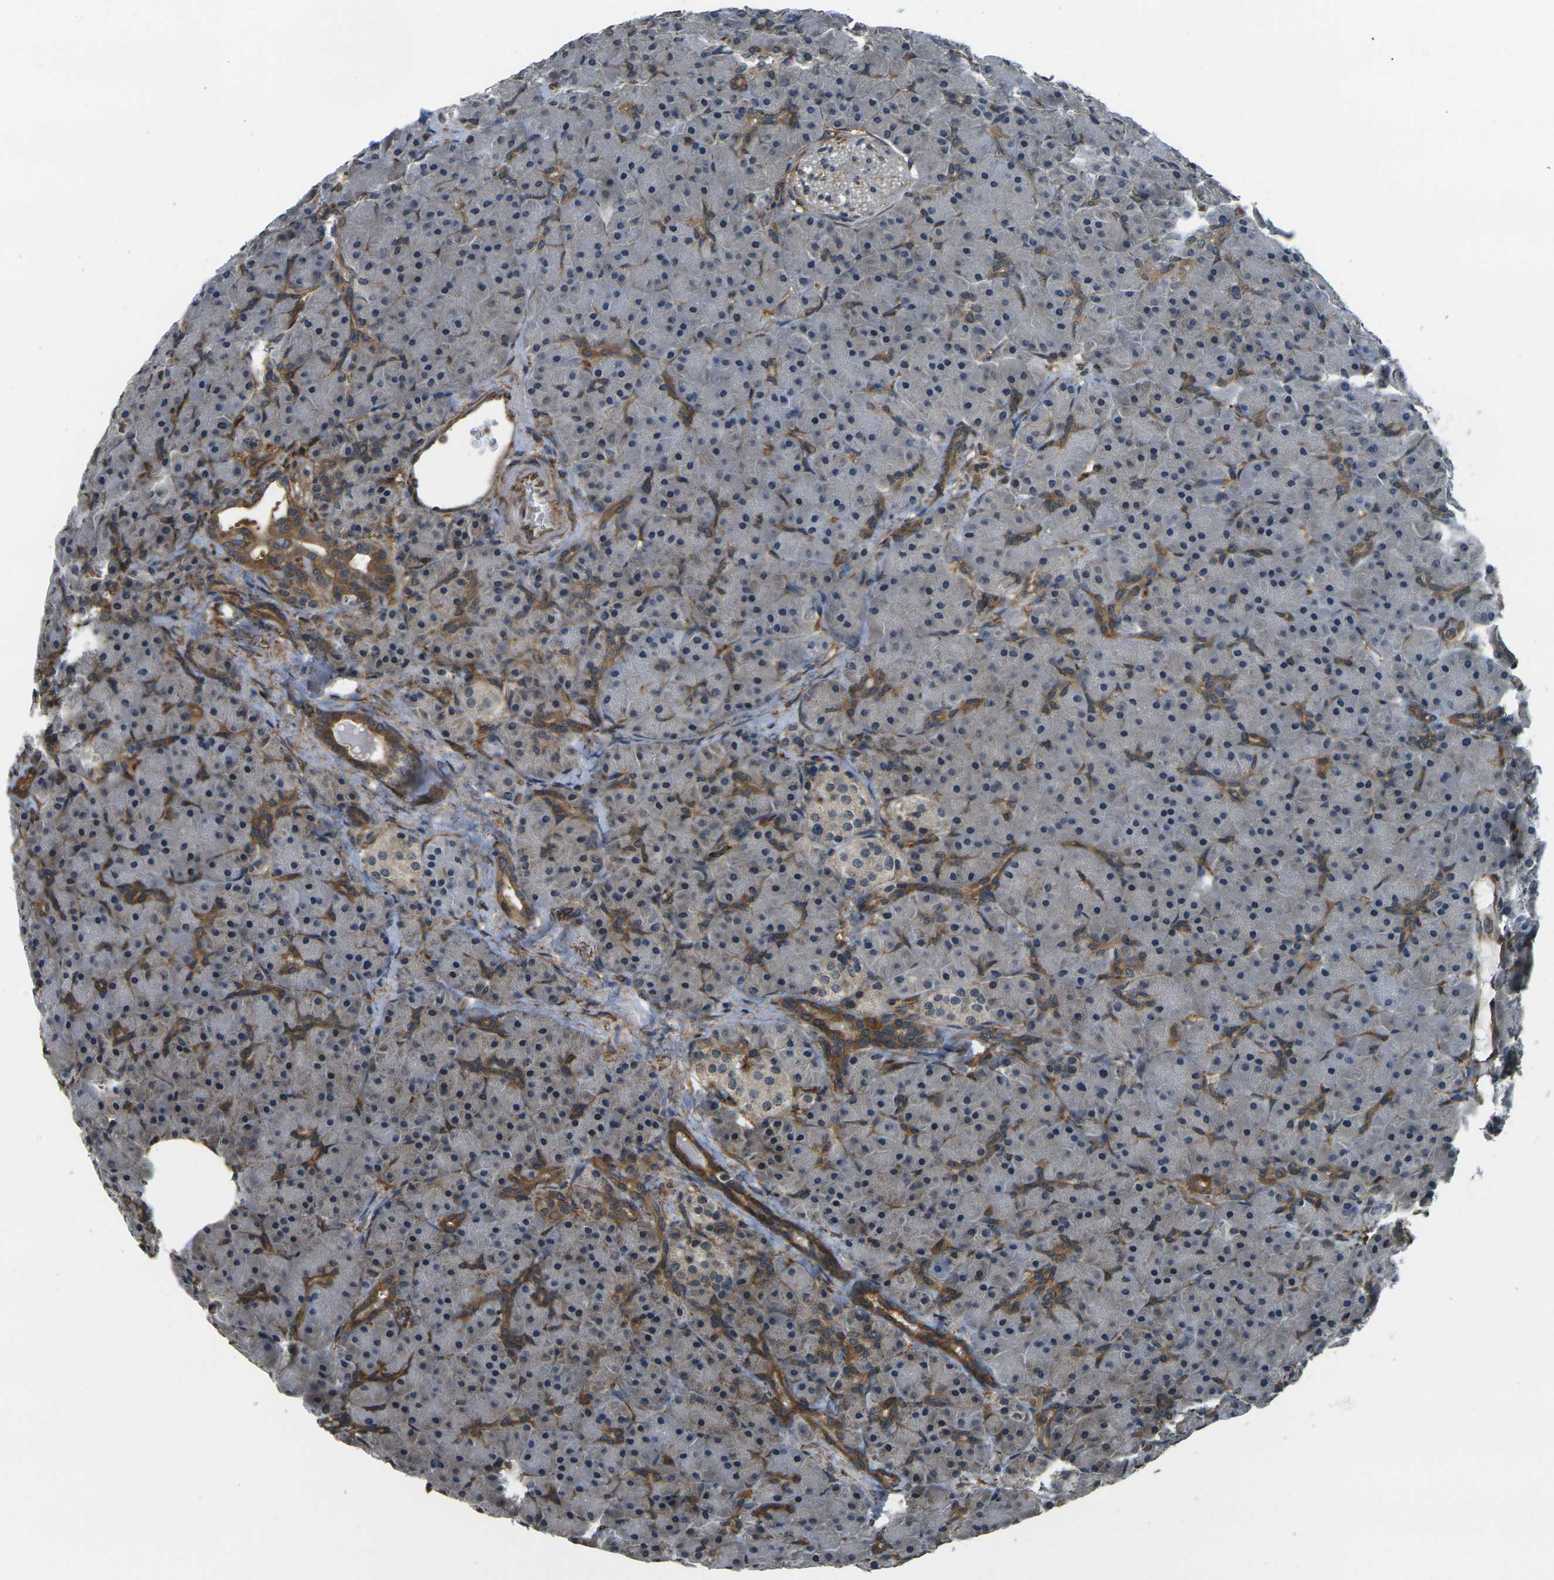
{"staining": {"intensity": "moderate", "quantity": "<25%", "location": "cytoplasmic/membranous"}, "tissue": "pancreas", "cell_type": "Exocrine glandular cells", "image_type": "normal", "snomed": [{"axis": "morphology", "description": "Normal tissue, NOS"}, {"axis": "topography", "description": "Pancreas"}], "caption": "Pancreas stained with DAB IHC displays low levels of moderate cytoplasmic/membranous positivity in about <25% of exocrine glandular cells.", "gene": "CAST", "patient": {"sex": "male", "age": 66}}